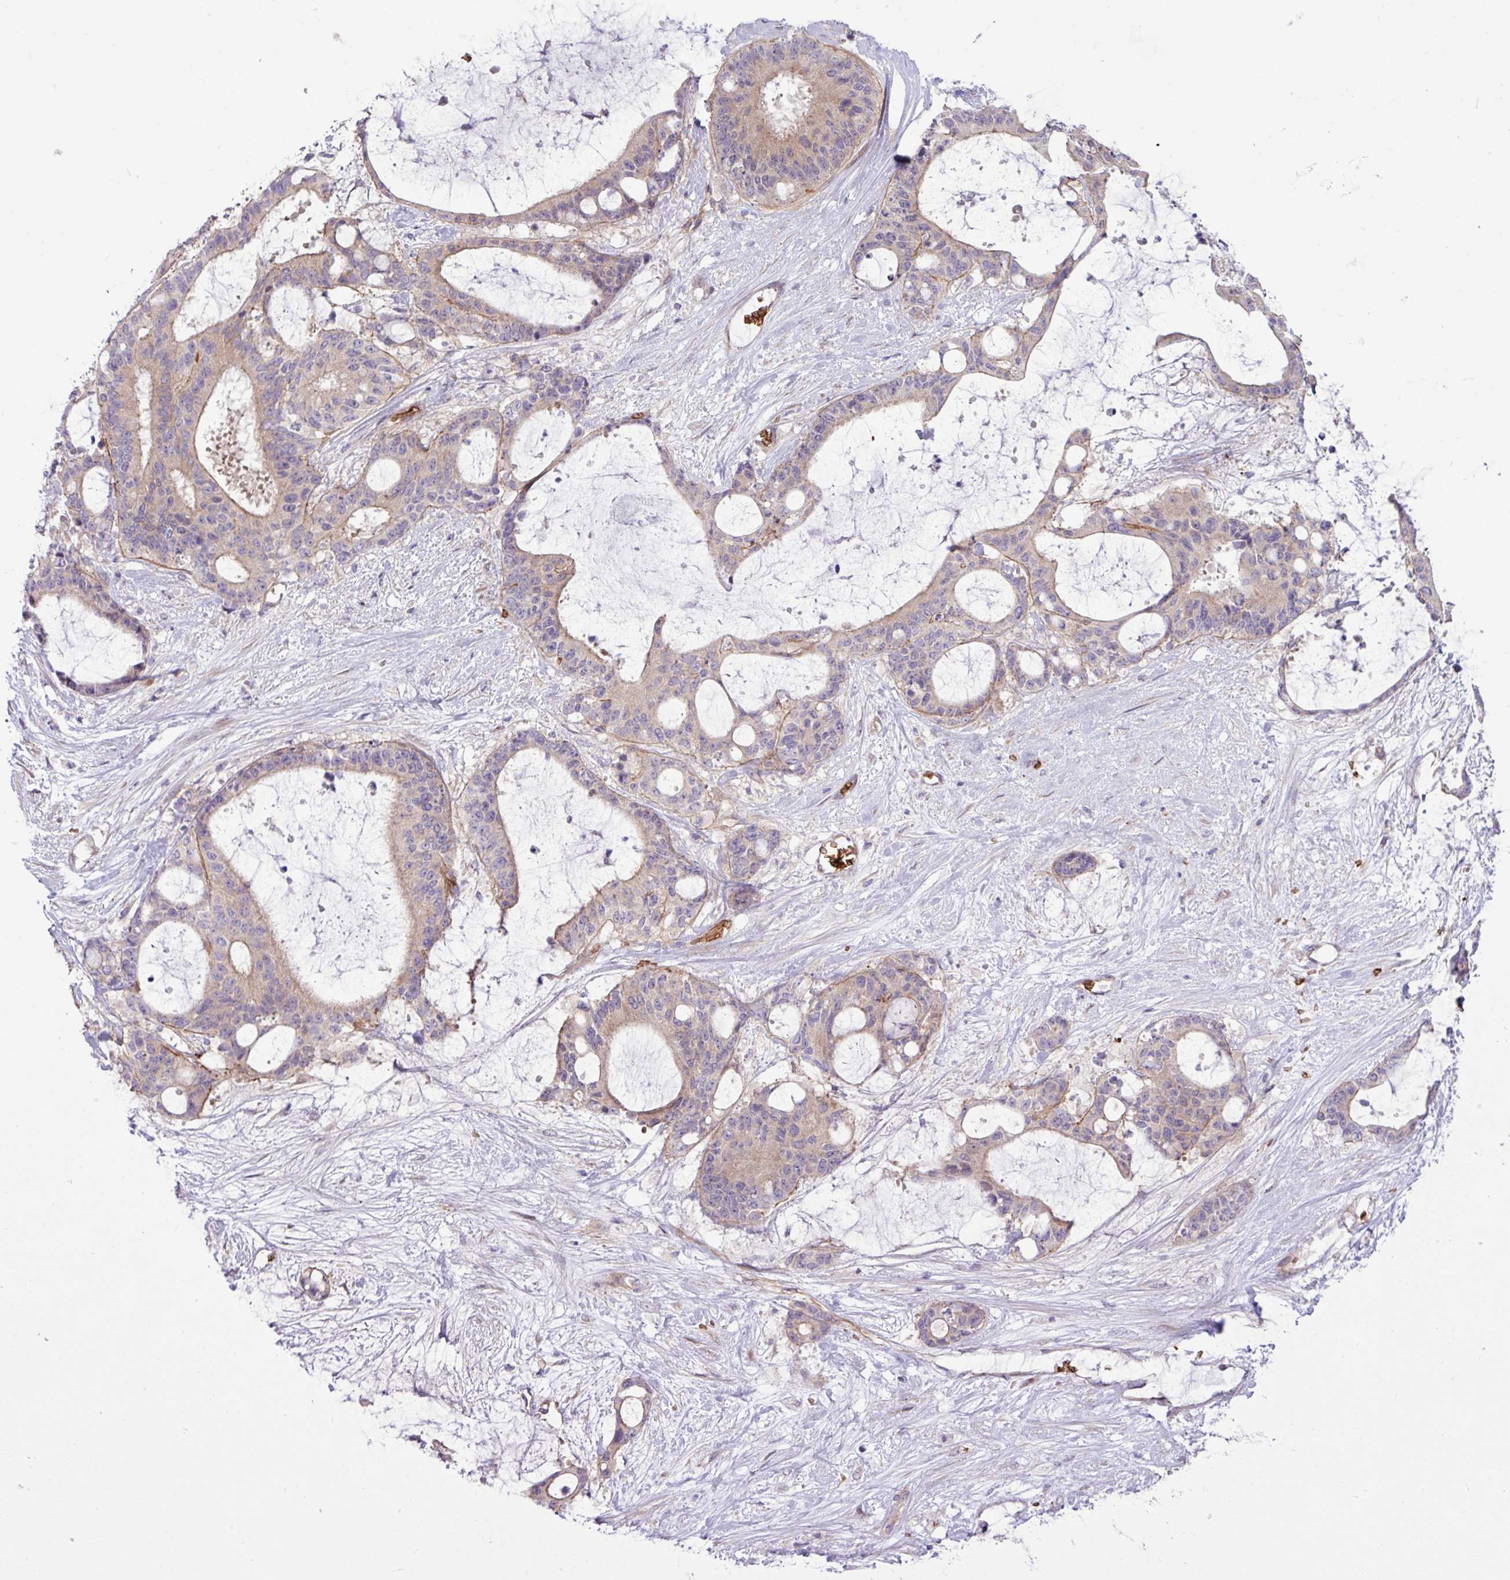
{"staining": {"intensity": "weak", "quantity": "25%-75%", "location": "cytoplasmic/membranous"}, "tissue": "liver cancer", "cell_type": "Tumor cells", "image_type": "cancer", "snomed": [{"axis": "morphology", "description": "Normal tissue, NOS"}, {"axis": "morphology", "description": "Cholangiocarcinoma"}, {"axis": "topography", "description": "Liver"}, {"axis": "topography", "description": "Peripheral nerve tissue"}], "caption": "Immunohistochemical staining of human liver cancer (cholangiocarcinoma) shows weak cytoplasmic/membranous protein positivity in about 25%-75% of tumor cells. Nuclei are stained in blue.", "gene": "RAD21L1", "patient": {"sex": "female", "age": 73}}